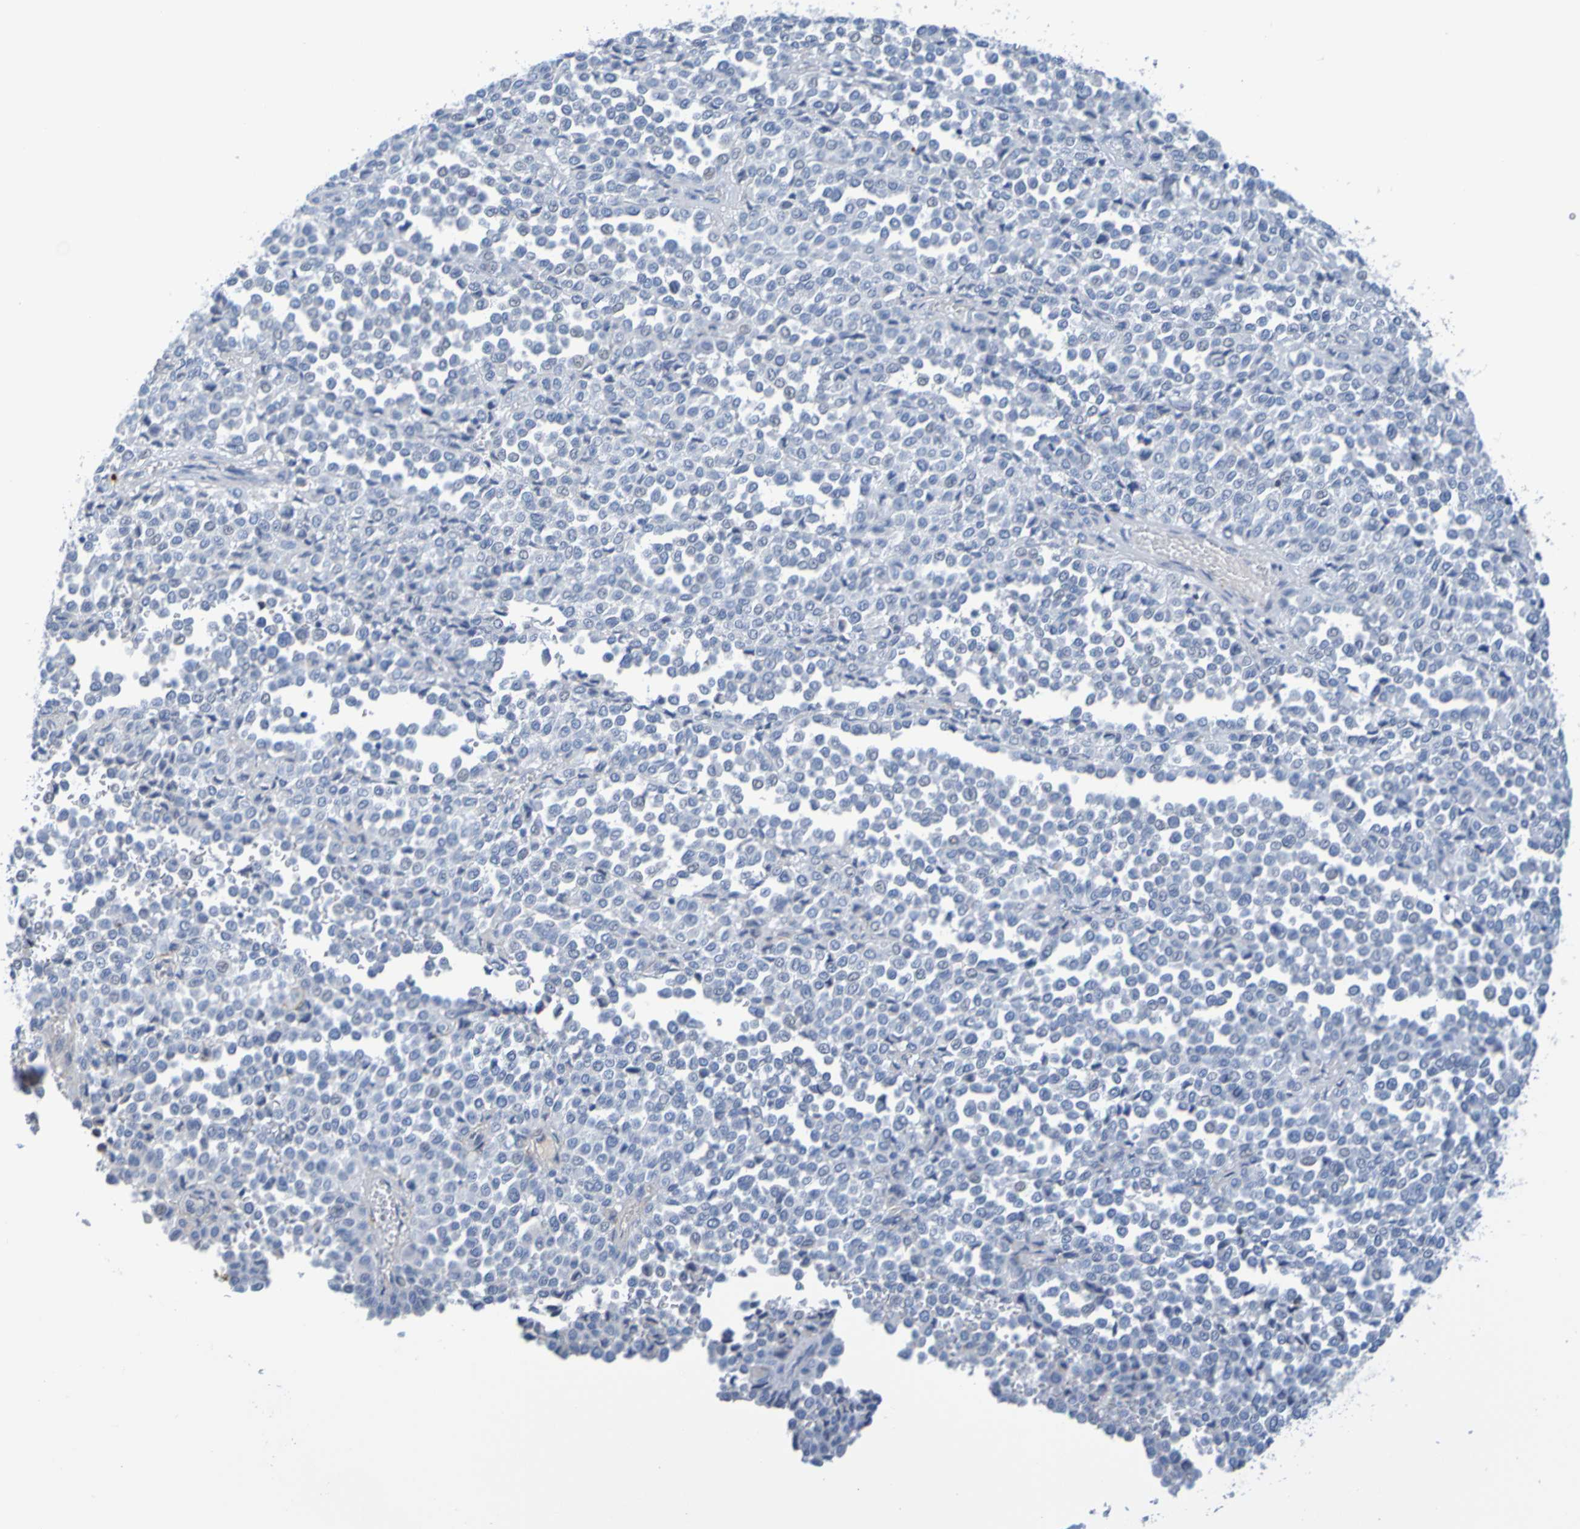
{"staining": {"intensity": "negative", "quantity": "none", "location": "none"}, "tissue": "melanoma", "cell_type": "Tumor cells", "image_type": "cancer", "snomed": [{"axis": "morphology", "description": "Malignant melanoma, Metastatic site"}, {"axis": "topography", "description": "Pancreas"}], "caption": "An immunohistochemistry histopathology image of malignant melanoma (metastatic site) is shown. There is no staining in tumor cells of malignant melanoma (metastatic site). The staining is performed using DAB (3,3'-diaminobenzidine) brown chromogen with nuclei counter-stained in using hematoxylin.", "gene": "IL10", "patient": {"sex": "female", "age": 30}}